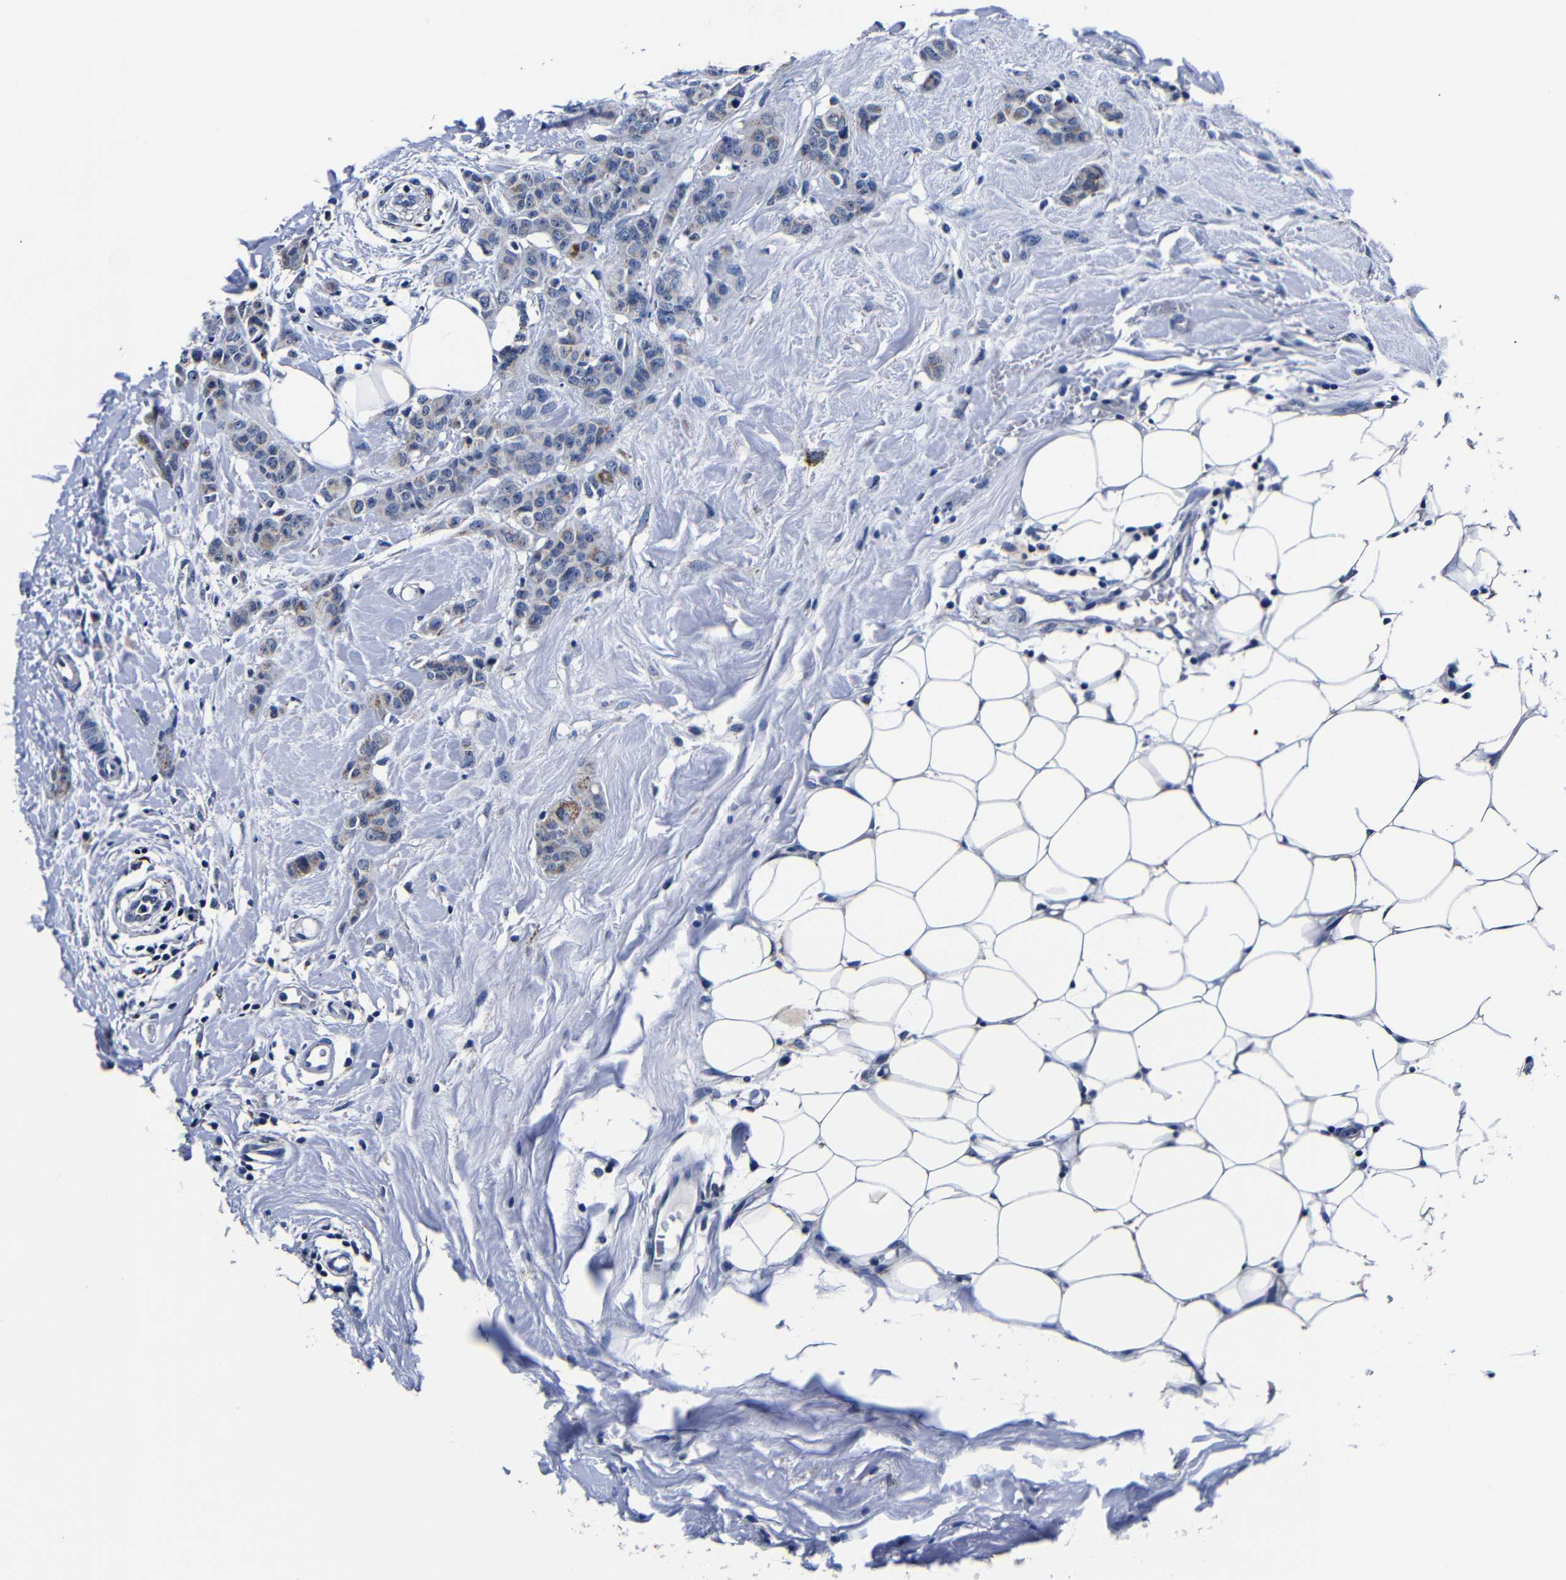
{"staining": {"intensity": "weak", "quantity": "<25%", "location": "cytoplasmic/membranous"}, "tissue": "breast cancer", "cell_type": "Tumor cells", "image_type": "cancer", "snomed": [{"axis": "morphology", "description": "Normal tissue, NOS"}, {"axis": "morphology", "description": "Duct carcinoma"}, {"axis": "topography", "description": "Breast"}], "caption": "Protein analysis of breast cancer (intraductal carcinoma) demonstrates no significant positivity in tumor cells. (Stains: DAB (3,3'-diaminobenzidine) IHC with hematoxylin counter stain, Microscopy: brightfield microscopy at high magnification).", "gene": "DEPP1", "patient": {"sex": "female", "age": 40}}